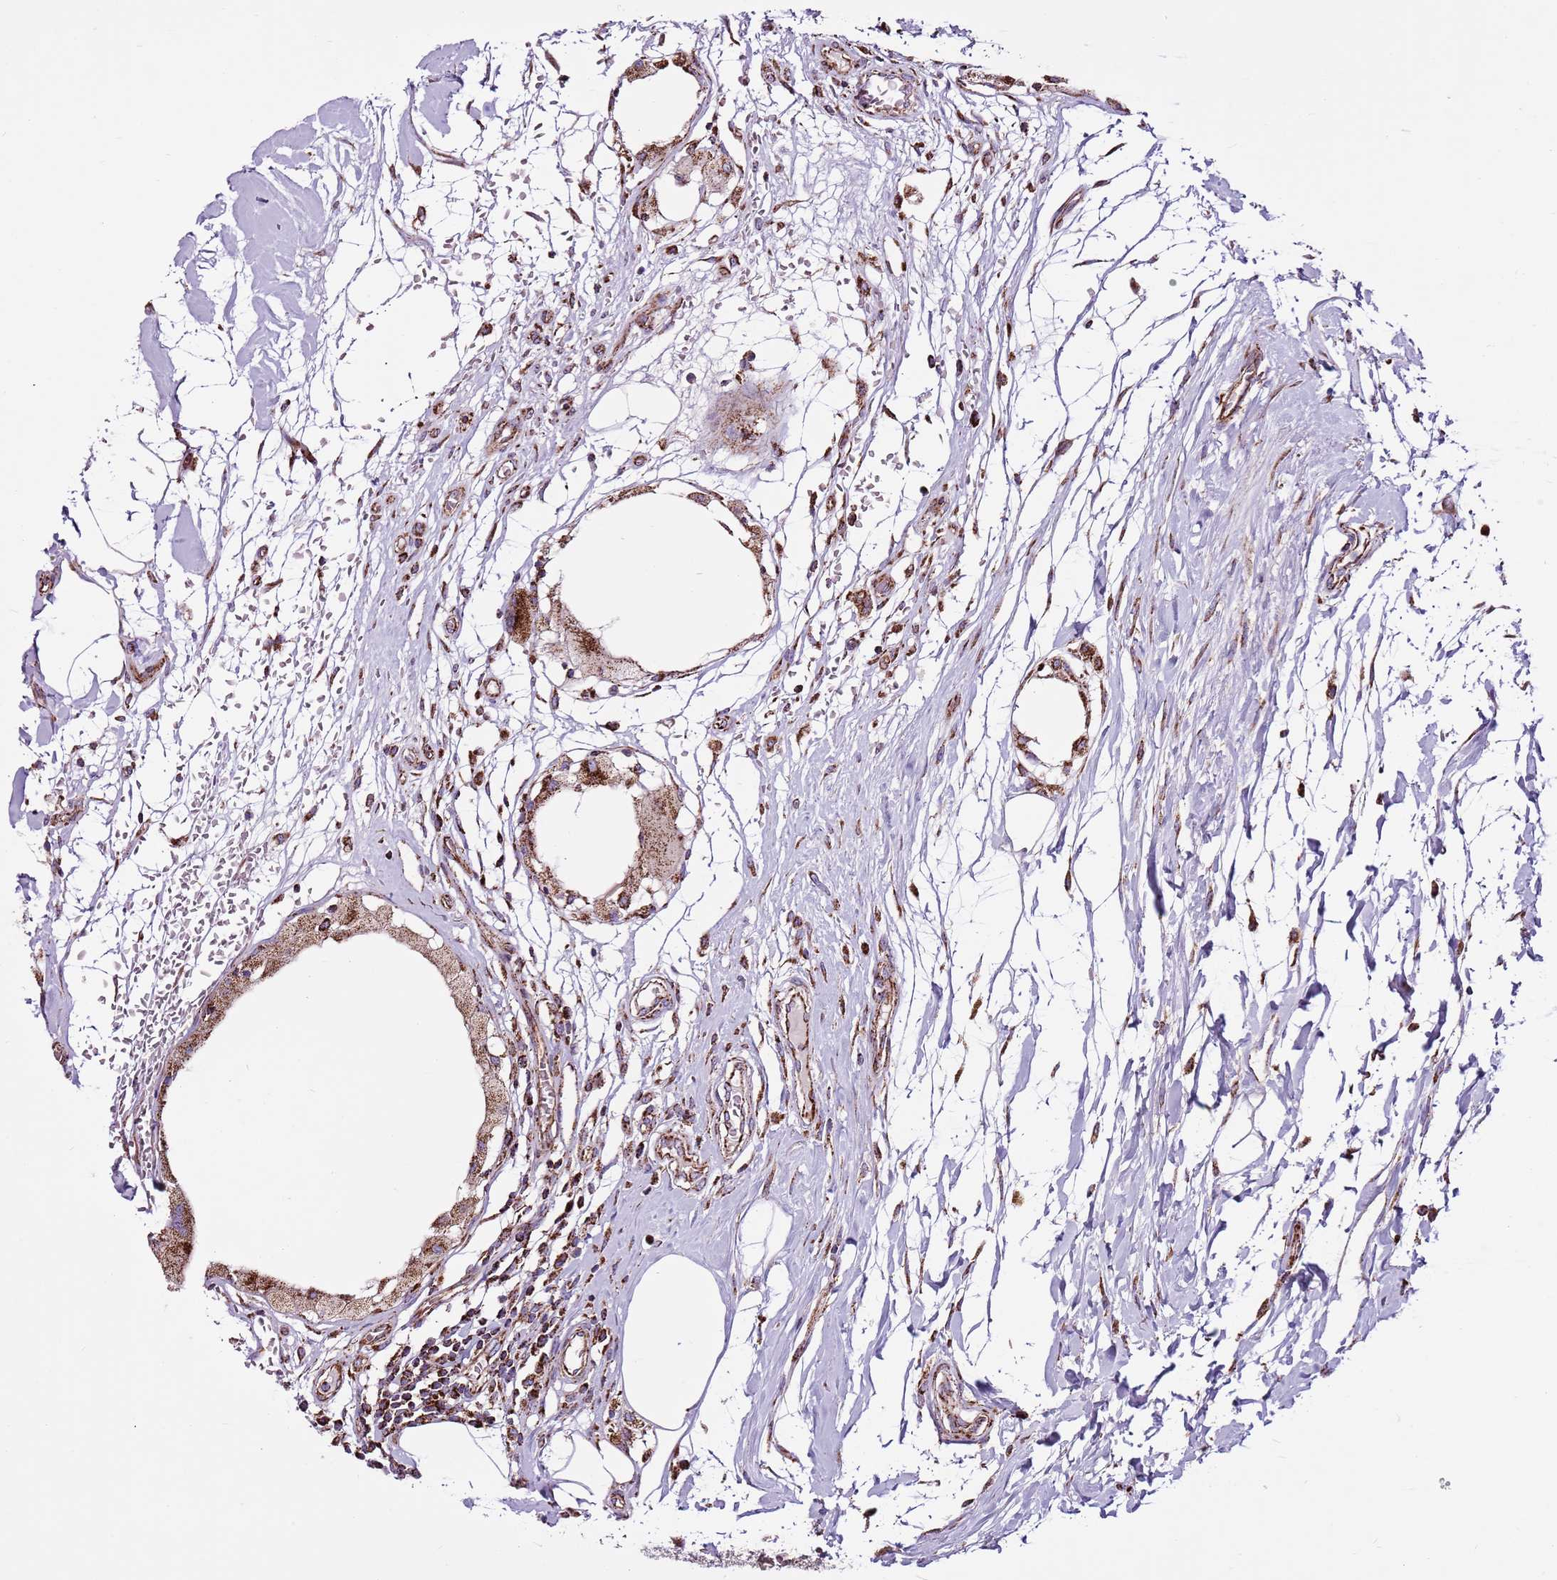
{"staining": {"intensity": "strong", "quantity": ">75%", "location": "cytoplasmic/membranous"}, "tissue": "breast cancer", "cell_type": "Tumor cells", "image_type": "cancer", "snomed": [{"axis": "morphology", "description": "Duct carcinoma"}, {"axis": "topography", "description": "Breast"}], "caption": "Immunohistochemistry (IHC) (DAB (3,3'-diaminobenzidine)) staining of breast intraductal carcinoma reveals strong cytoplasmic/membranous protein staining in about >75% of tumor cells.", "gene": "HECTD4", "patient": {"sex": "female", "age": 55}}